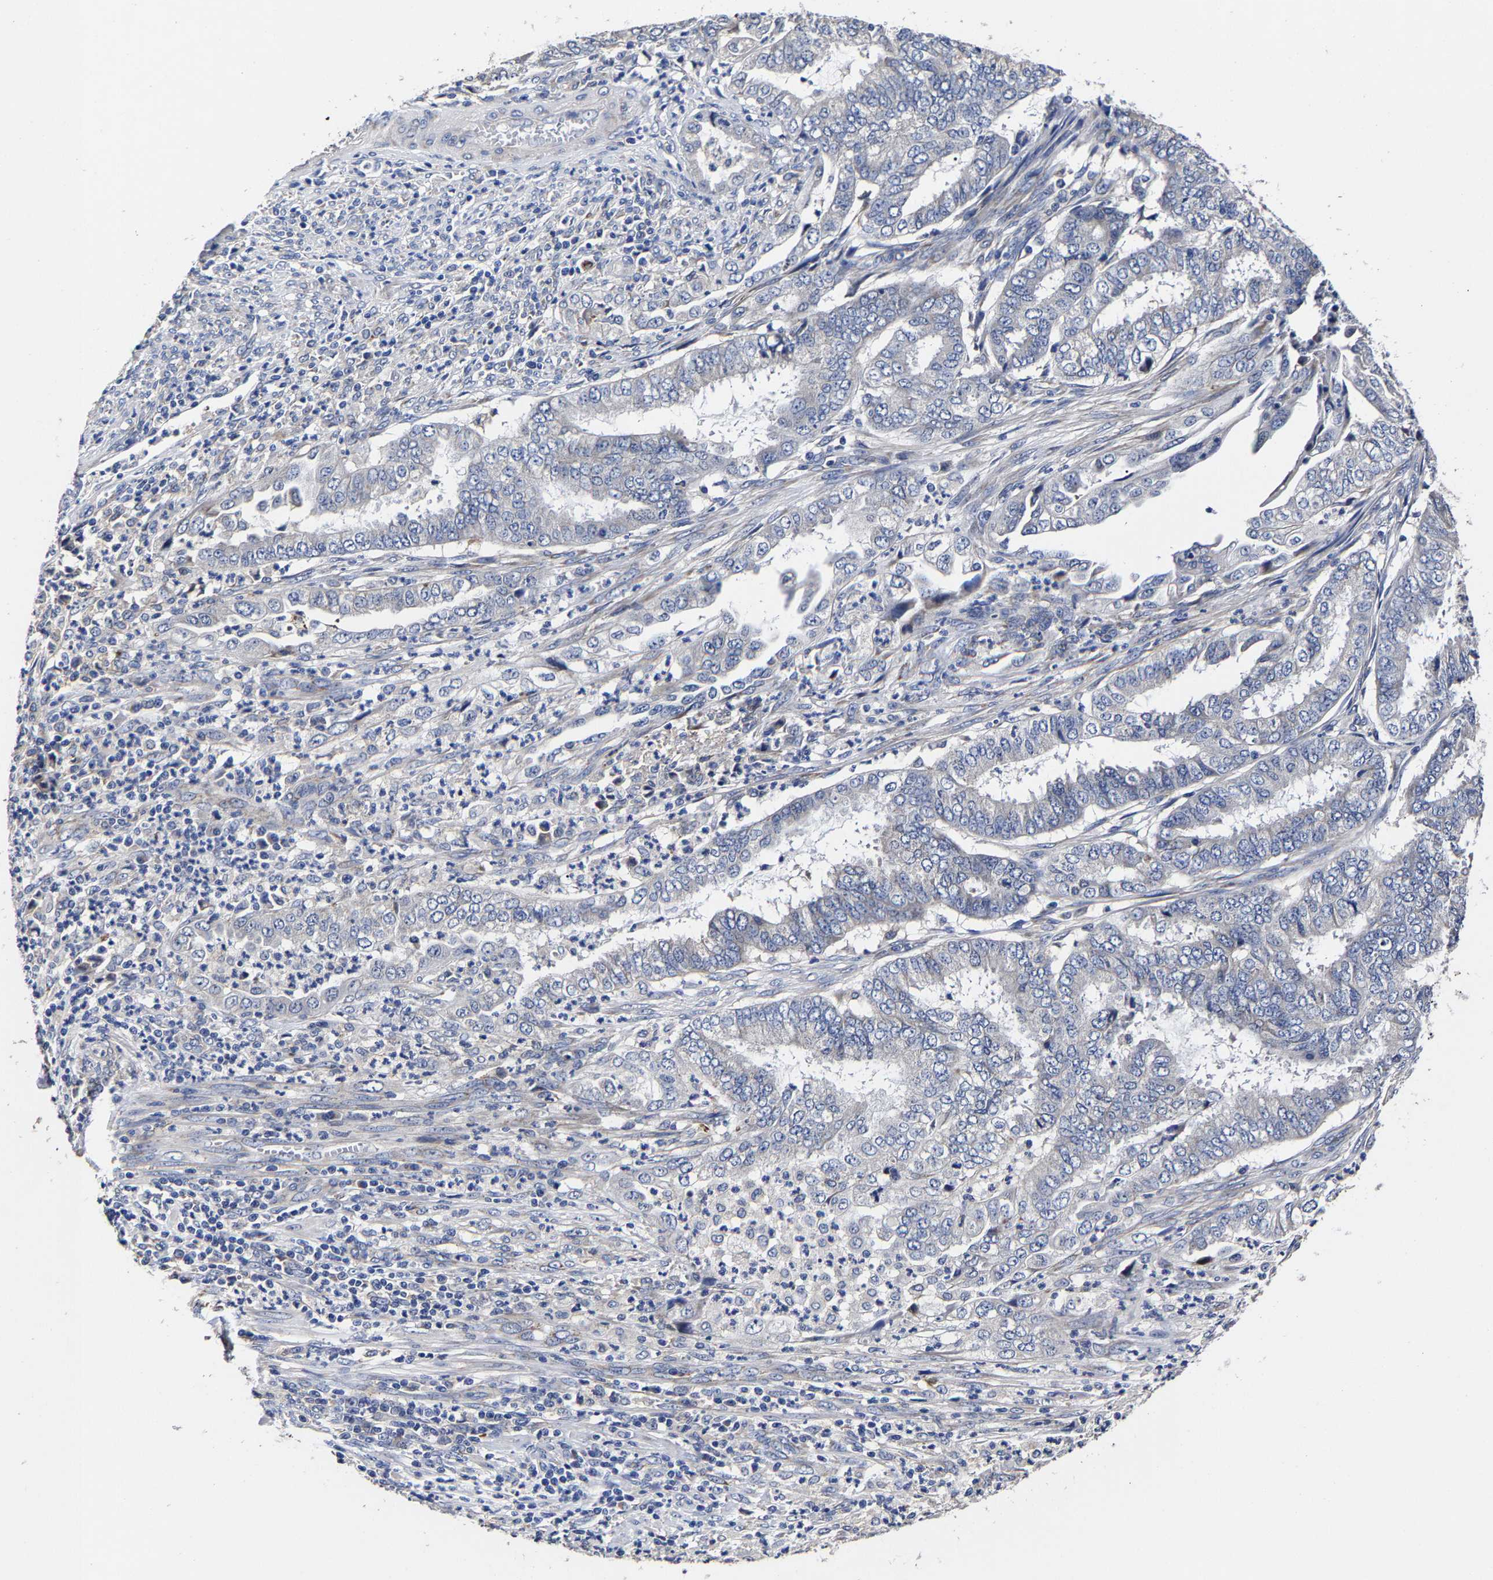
{"staining": {"intensity": "negative", "quantity": "none", "location": "none"}, "tissue": "endometrial cancer", "cell_type": "Tumor cells", "image_type": "cancer", "snomed": [{"axis": "morphology", "description": "Adenocarcinoma, NOS"}, {"axis": "topography", "description": "Endometrium"}], "caption": "DAB immunohistochemical staining of endometrial cancer (adenocarcinoma) shows no significant expression in tumor cells.", "gene": "AASS", "patient": {"sex": "female", "age": 51}}